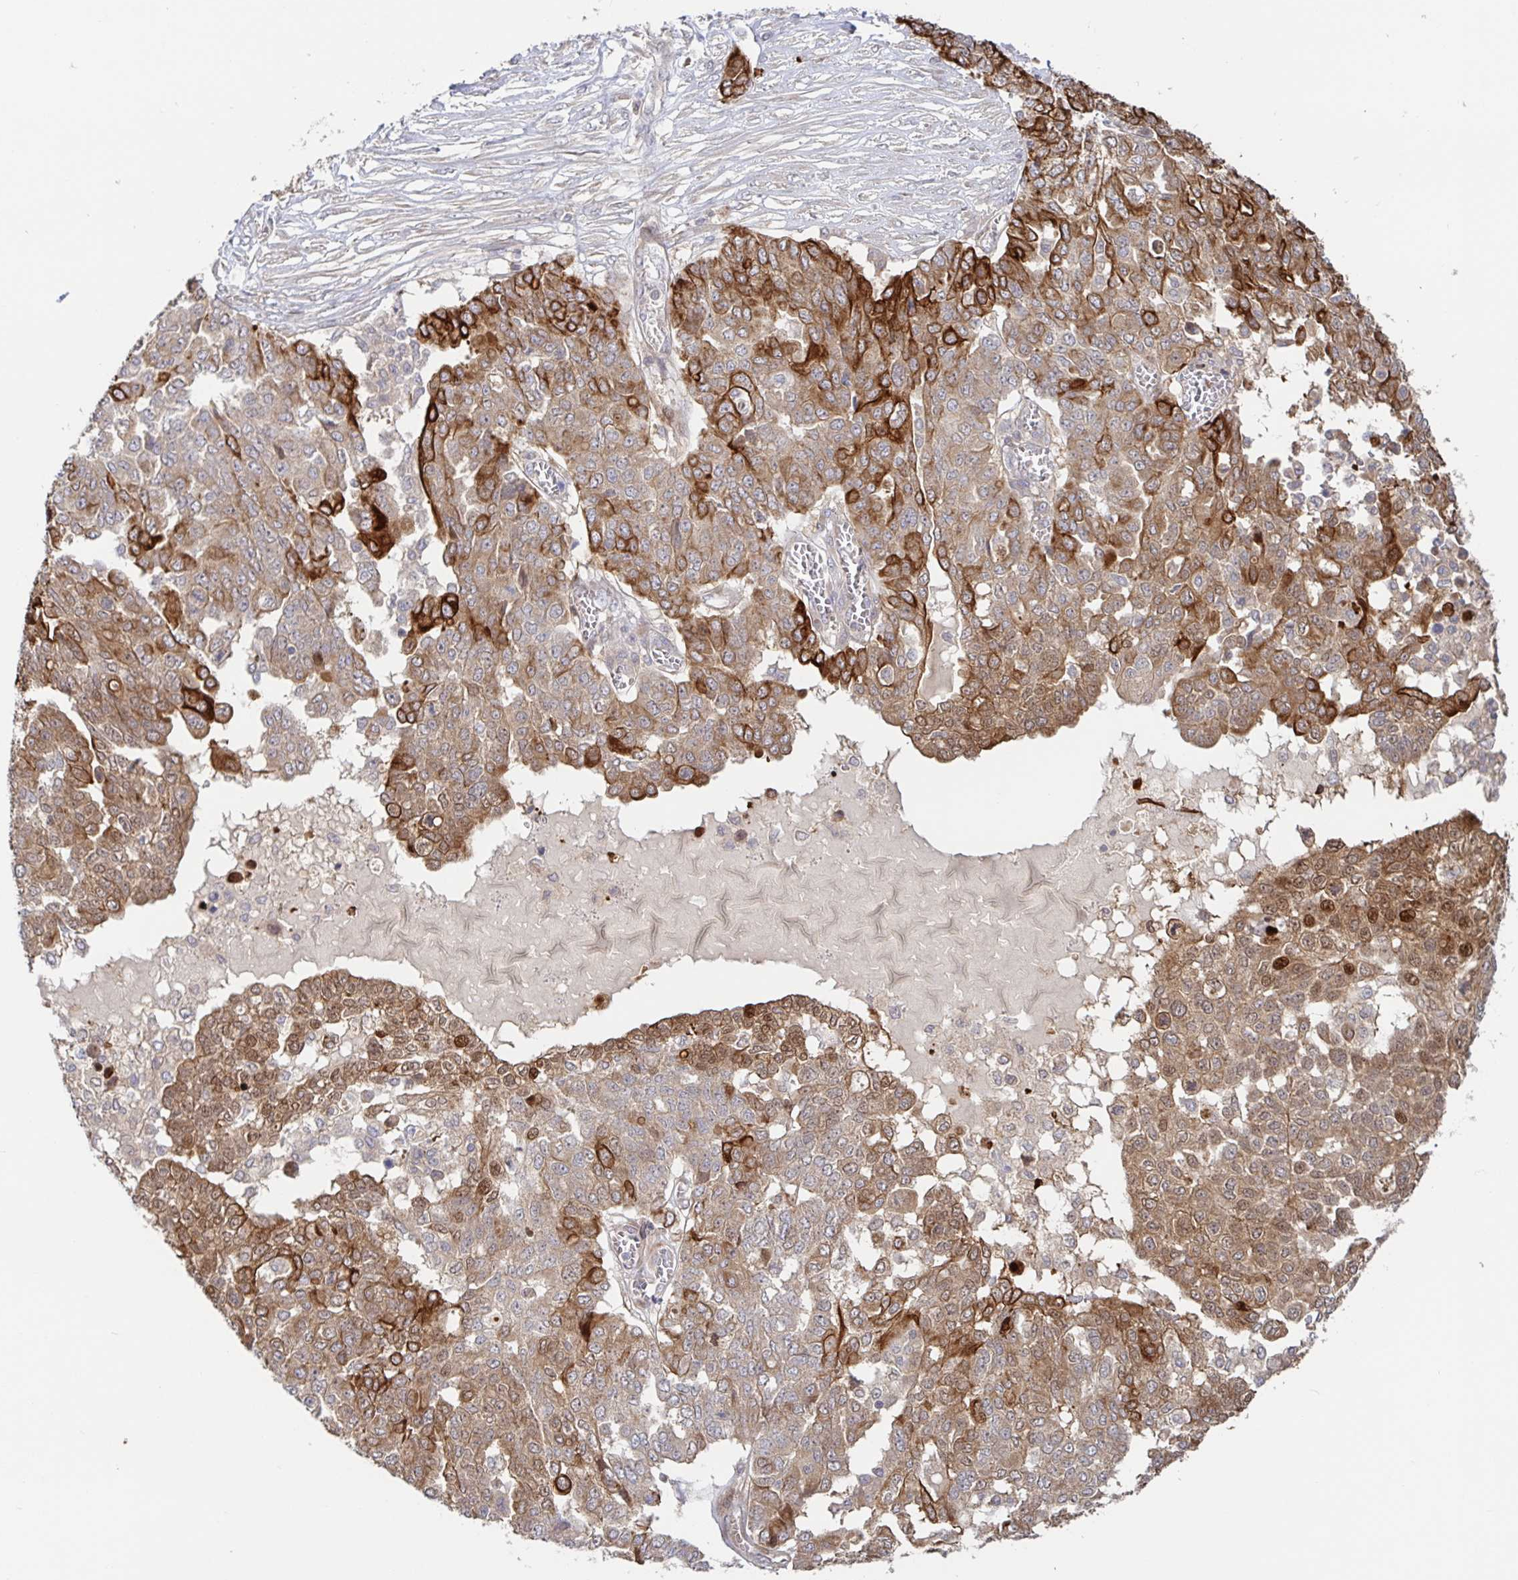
{"staining": {"intensity": "strong", "quantity": "<25%", "location": "cytoplasmic/membranous"}, "tissue": "ovarian cancer", "cell_type": "Tumor cells", "image_type": "cancer", "snomed": [{"axis": "morphology", "description": "Cystadenocarcinoma, serous, NOS"}, {"axis": "topography", "description": "Soft tissue"}, {"axis": "topography", "description": "Ovary"}], "caption": "Human ovarian cancer (serous cystadenocarcinoma) stained with a brown dye exhibits strong cytoplasmic/membranous positive staining in about <25% of tumor cells.", "gene": "AACS", "patient": {"sex": "female", "age": 57}}